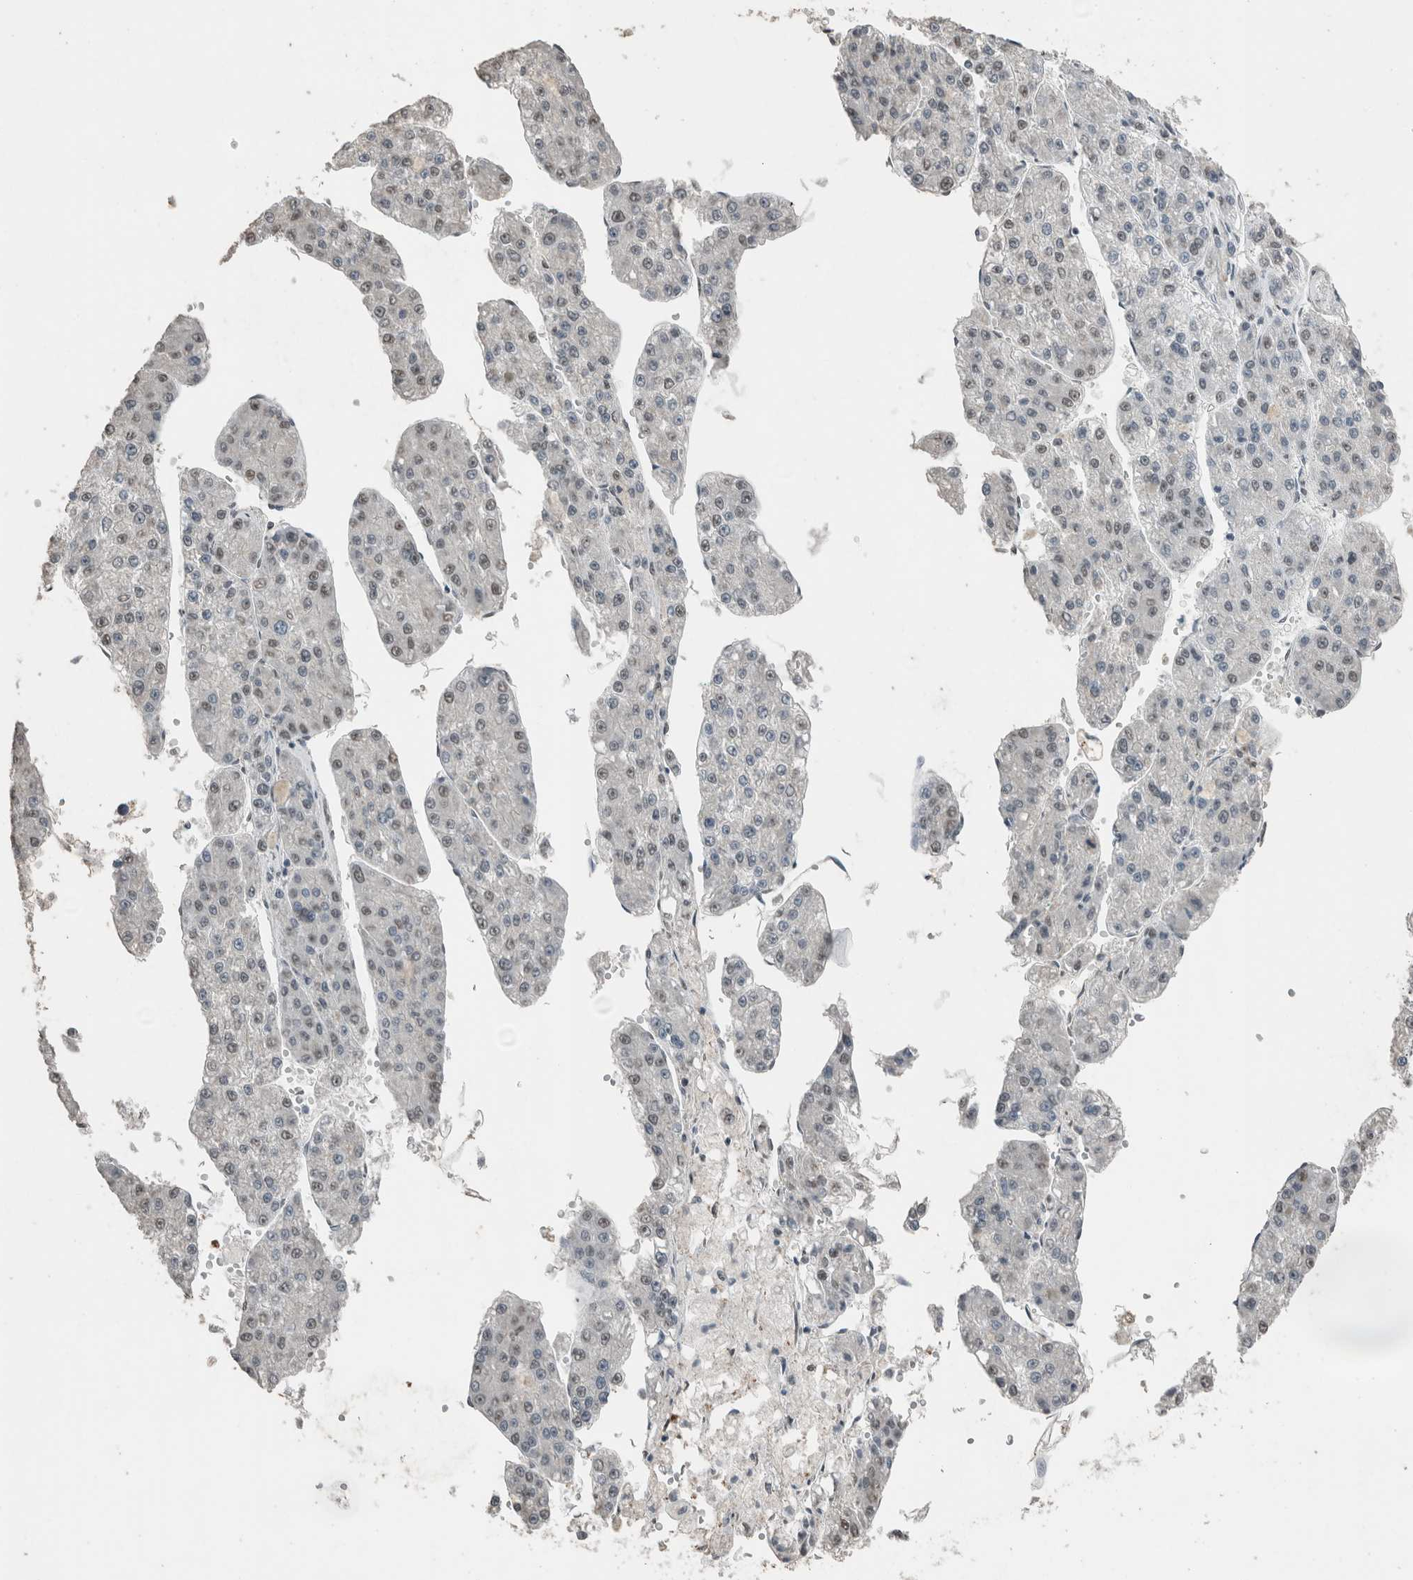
{"staining": {"intensity": "weak", "quantity": ">75%", "location": "nuclear"}, "tissue": "liver cancer", "cell_type": "Tumor cells", "image_type": "cancer", "snomed": [{"axis": "morphology", "description": "Carcinoma, Hepatocellular, NOS"}, {"axis": "topography", "description": "Liver"}], "caption": "Liver cancer (hepatocellular carcinoma) stained with DAB (3,3'-diaminobenzidine) immunohistochemistry (IHC) demonstrates low levels of weak nuclear expression in about >75% of tumor cells.", "gene": "ACVR2B", "patient": {"sex": "female", "age": 73}}